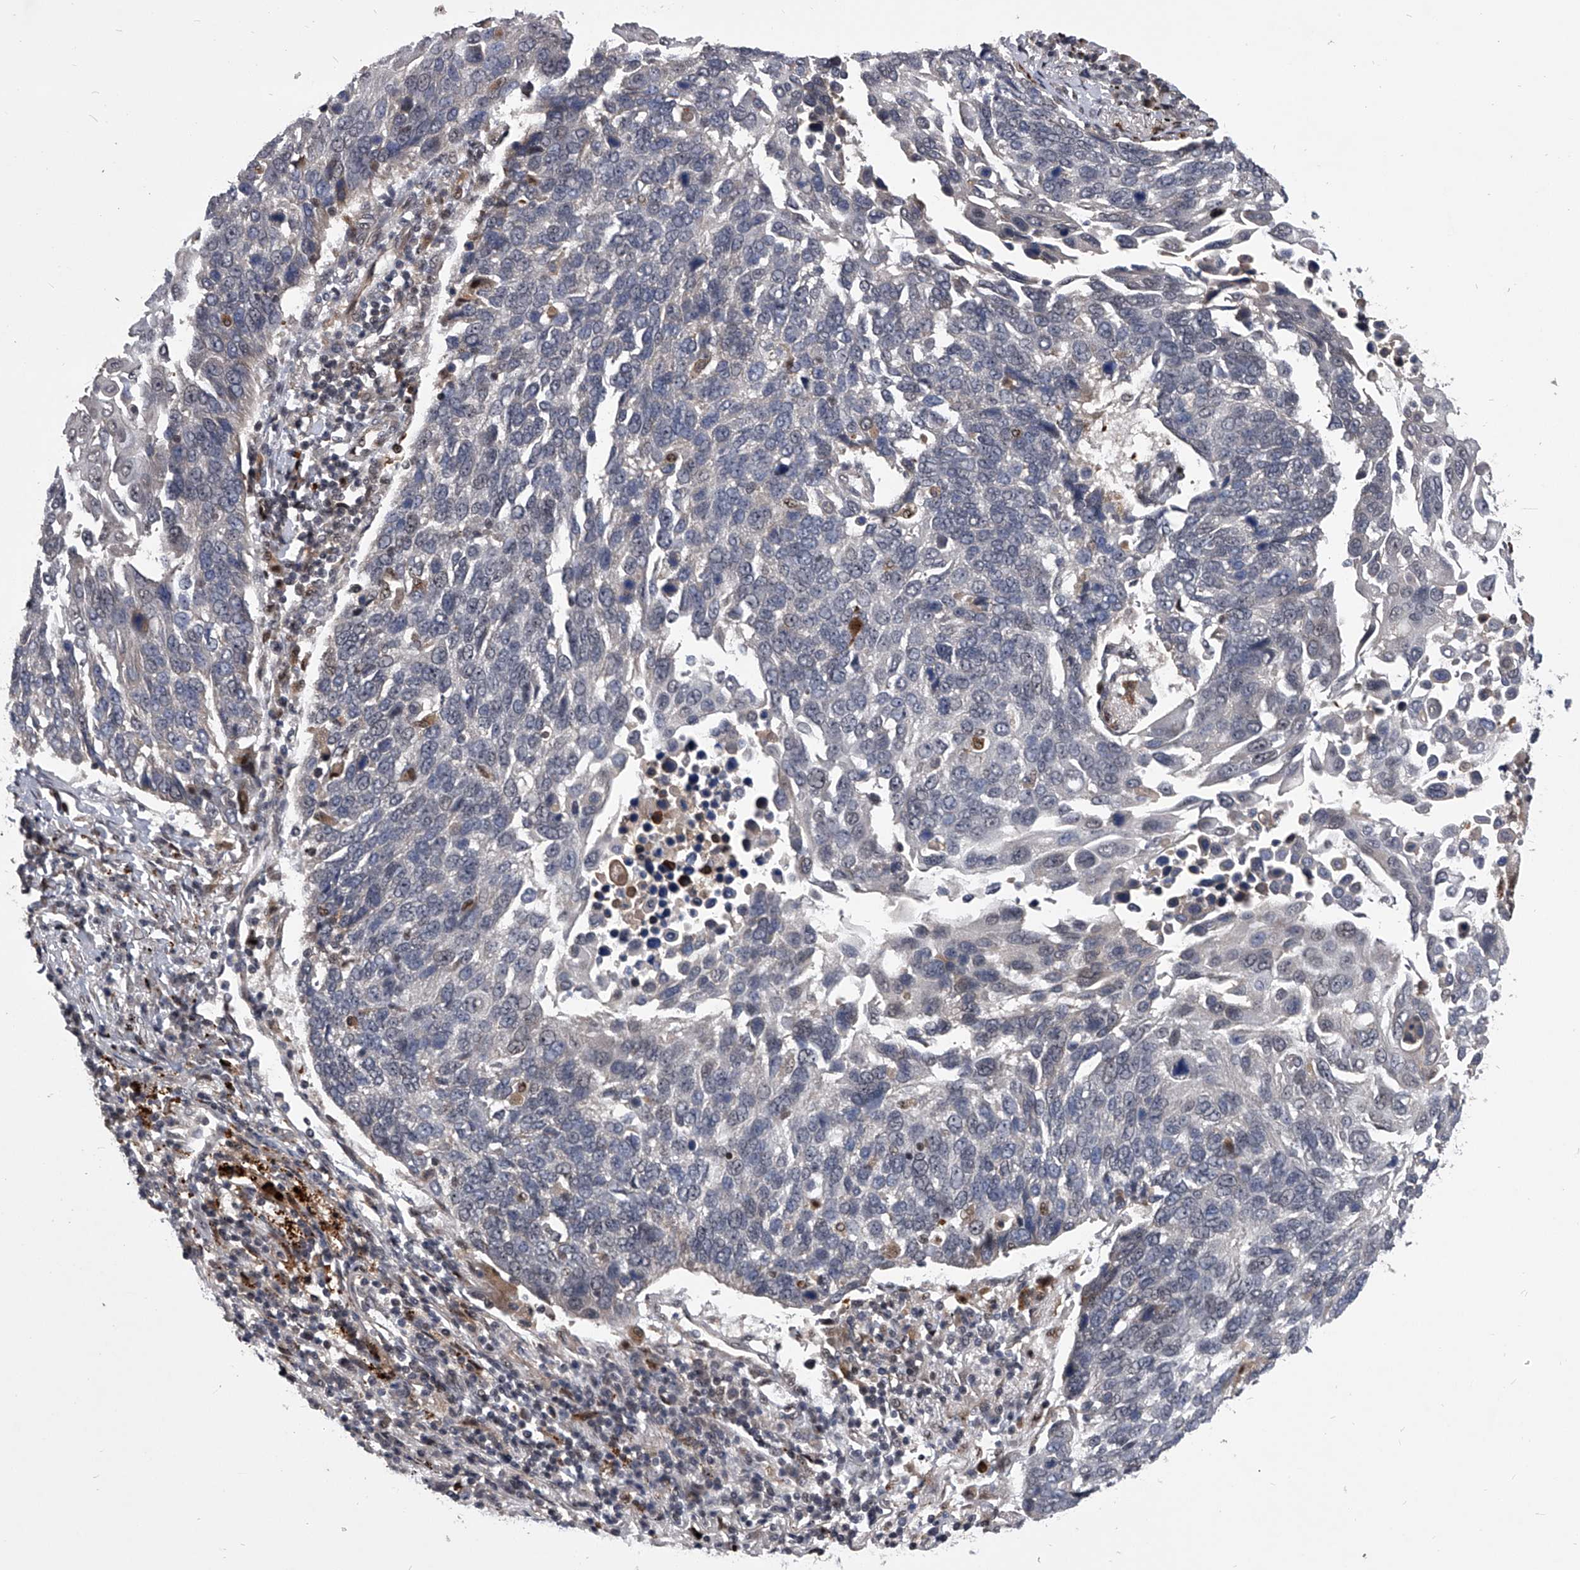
{"staining": {"intensity": "negative", "quantity": "none", "location": "none"}, "tissue": "lung cancer", "cell_type": "Tumor cells", "image_type": "cancer", "snomed": [{"axis": "morphology", "description": "Squamous cell carcinoma, NOS"}, {"axis": "topography", "description": "Lung"}], "caption": "Tumor cells show no significant protein expression in lung squamous cell carcinoma.", "gene": "CMTR1", "patient": {"sex": "male", "age": 66}}